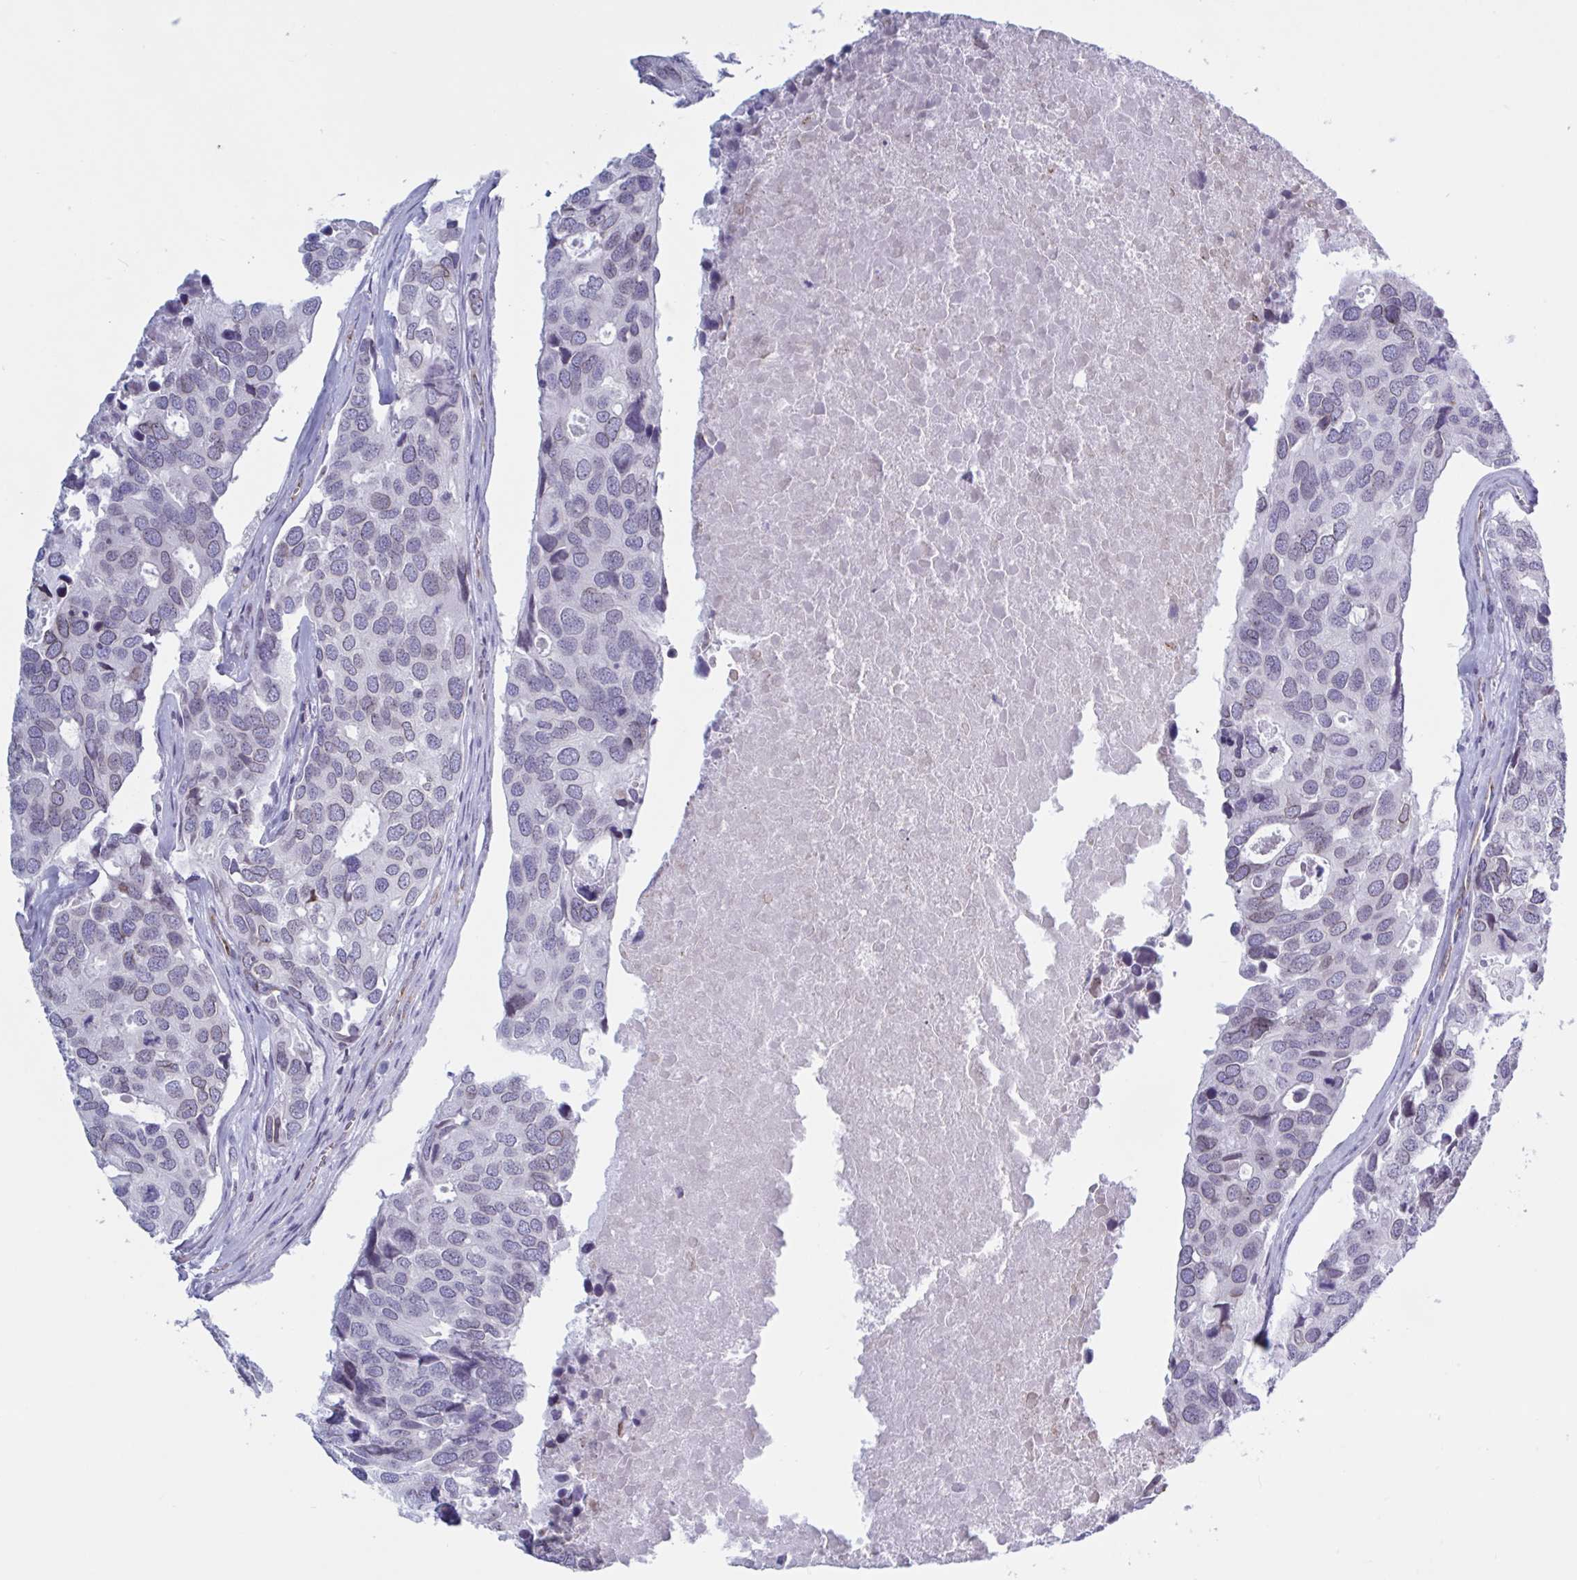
{"staining": {"intensity": "weak", "quantity": "<25%", "location": "cytoplasmic/membranous,nuclear"}, "tissue": "breast cancer", "cell_type": "Tumor cells", "image_type": "cancer", "snomed": [{"axis": "morphology", "description": "Duct carcinoma"}, {"axis": "topography", "description": "Breast"}], "caption": "A photomicrograph of human breast cancer (invasive ductal carcinoma) is negative for staining in tumor cells.", "gene": "TANK", "patient": {"sex": "female", "age": 83}}